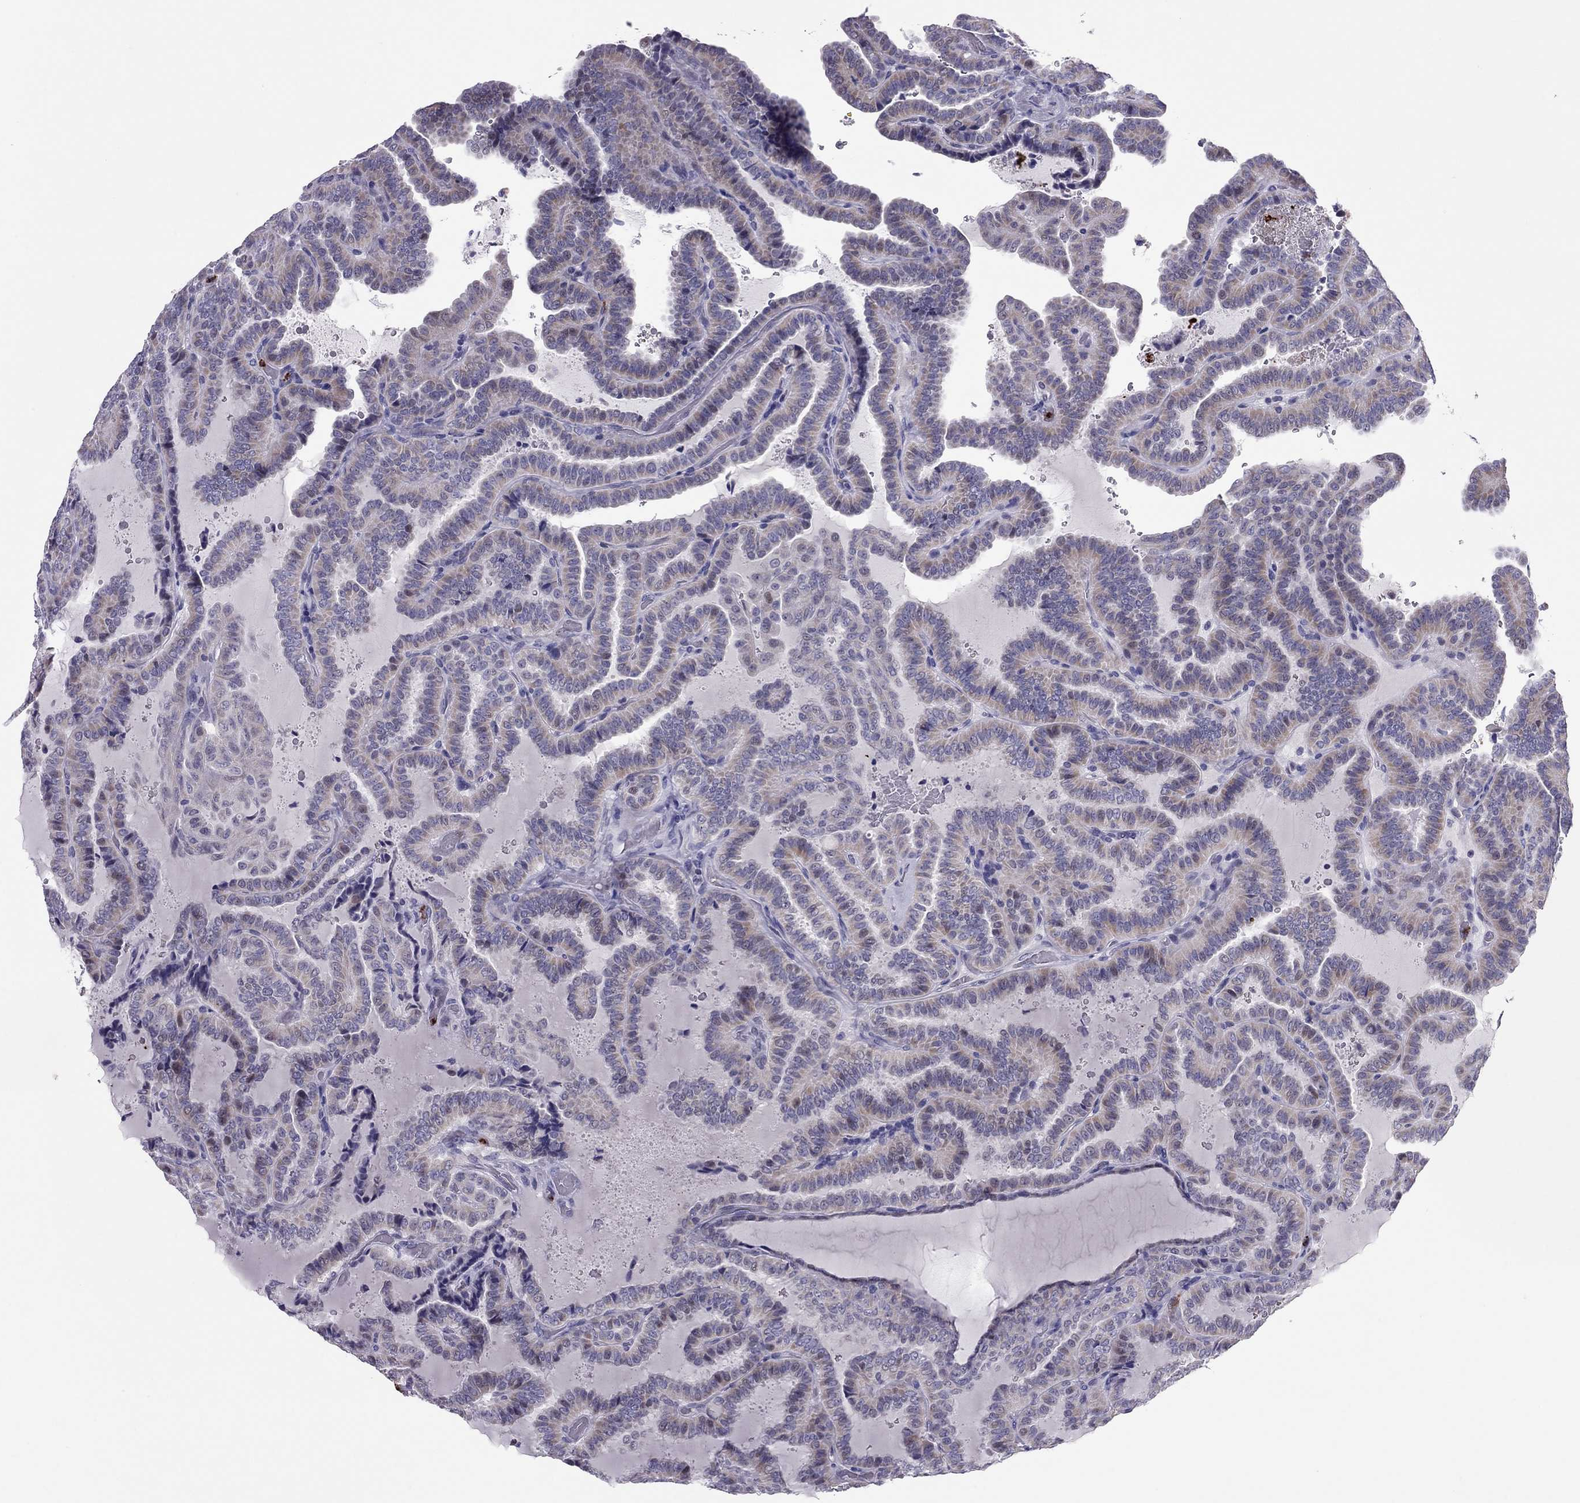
{"staining": {"intensity": "weak", "quantity": "25%-75%", "location": "cytoplasmic/membranous"}, "tissue": "thyroid cancer", "cell_type": "Tumor cells", "image_type": "cancer", "snomed": [{"axis": "morphology", "description": "Papillary adenocarcinoma, NOS"}, {"axis": "topography", "description": "Thyroid gland"}], "caption": "IHC photomicrograph of neoplastic tissue: thyroid papillary adenocarcinoma stained using immunohistochemistry reveals low levels of weak protein expression localized specifically in the cytoplasmic/membranous of tumor cells, appearing as a cytoplasmic/membranous brown color.", "gene": "CCL27", "patient": {"sex": "female", "age": 39}}